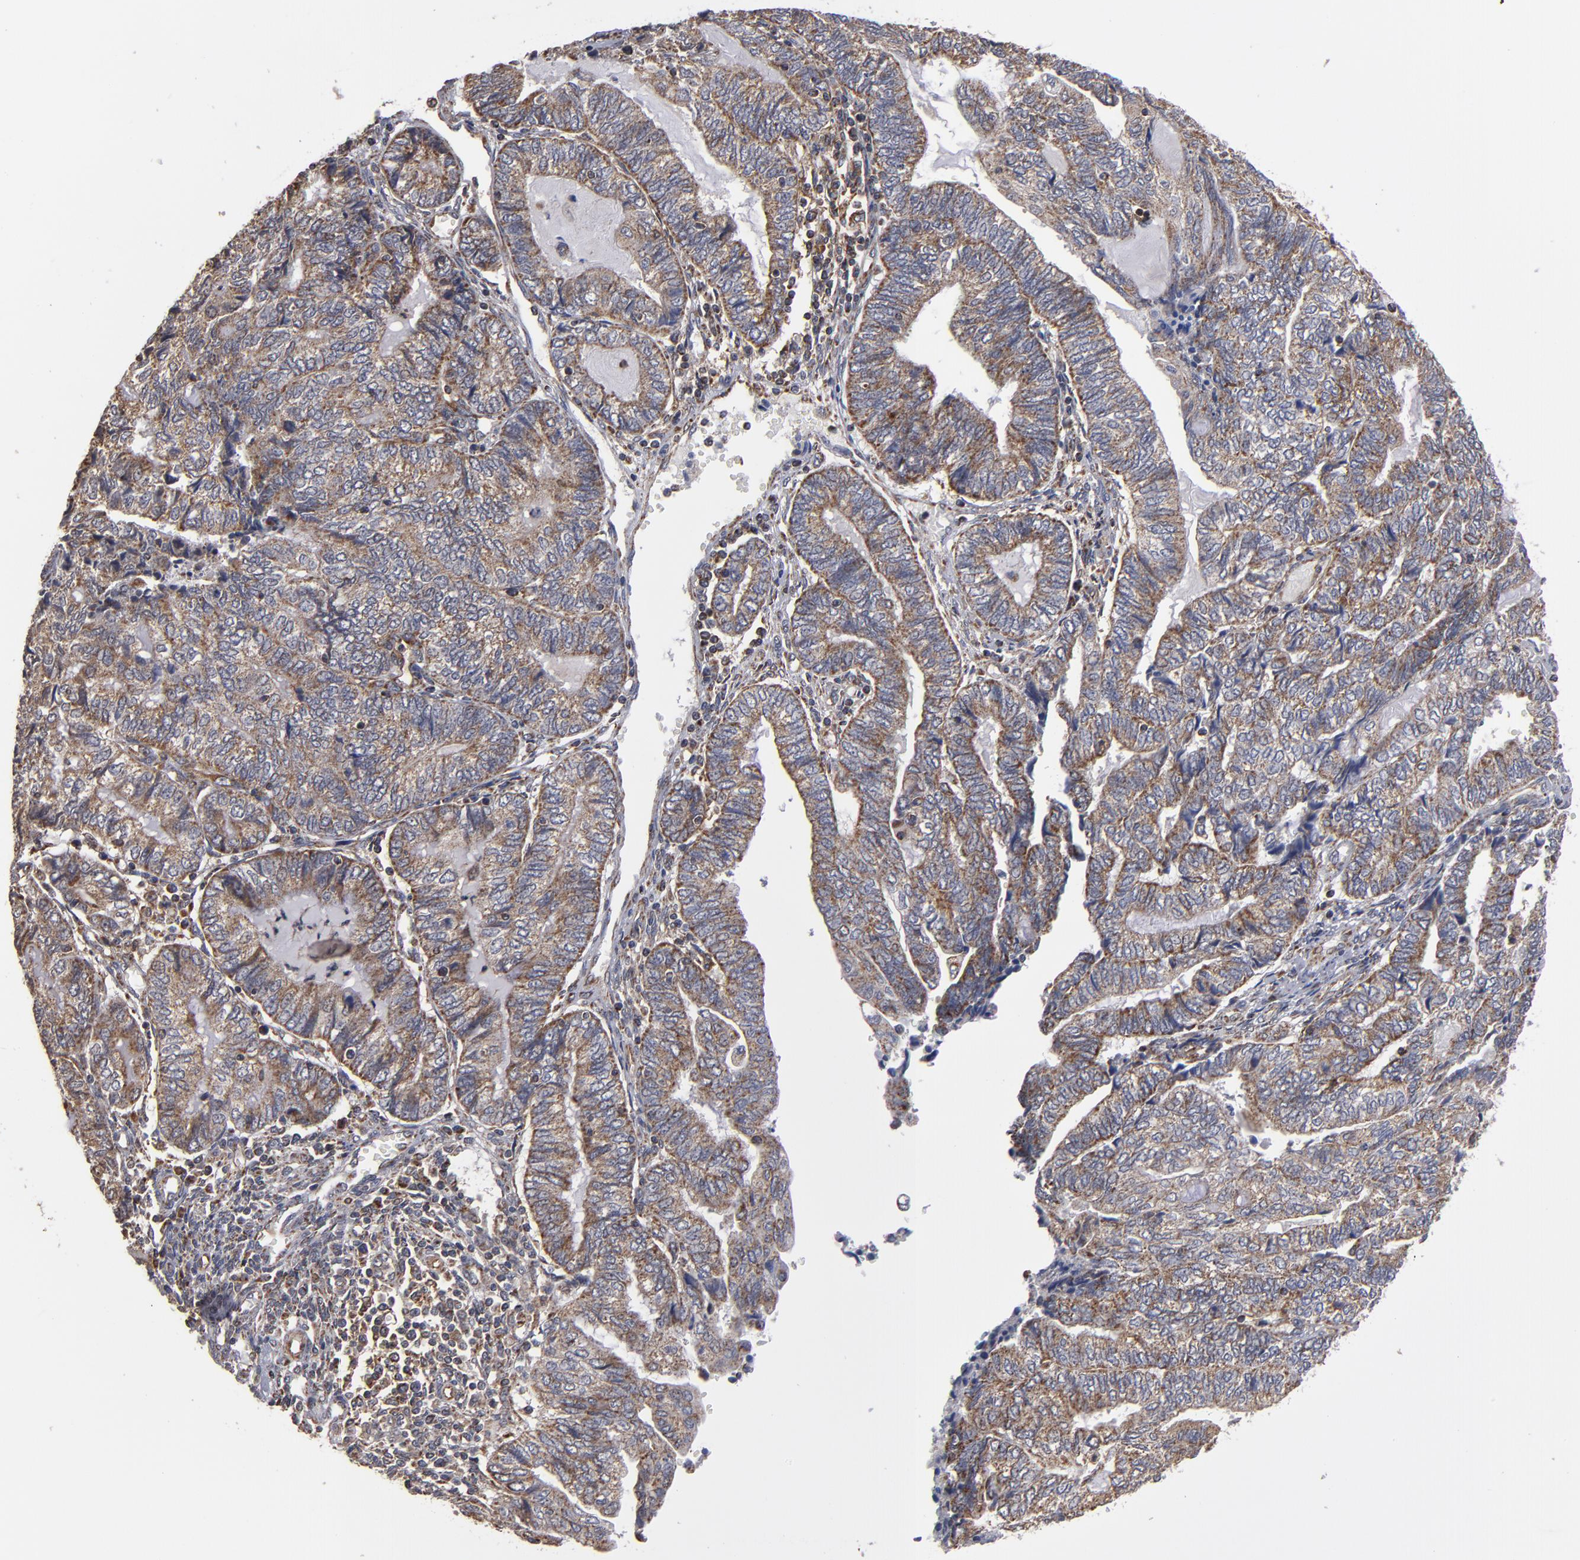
{"staining": {"intensity": "moderate", "quantity": ">75%", "location": "cytoplasmic/membranous"}, "tissue": "endometrial cancer", "cell_type": "Tumor cells", "image_type": "cancer", "snomed": [{"axis": "morphology", "description": "Adenocarcinoma, NOS"}, {"axis": "topography", "description": "Uterus"}, {"axis": "topography", "description": "Endometrium"}], "caption": "Endometrial cancer stained for a protein (brown) displays moderate cytoplasmic/membranous positive expression in approximately >75% of tumor cells.", "gene": "MIPOL1", "patient": {"sex": "female", "age": 70}}